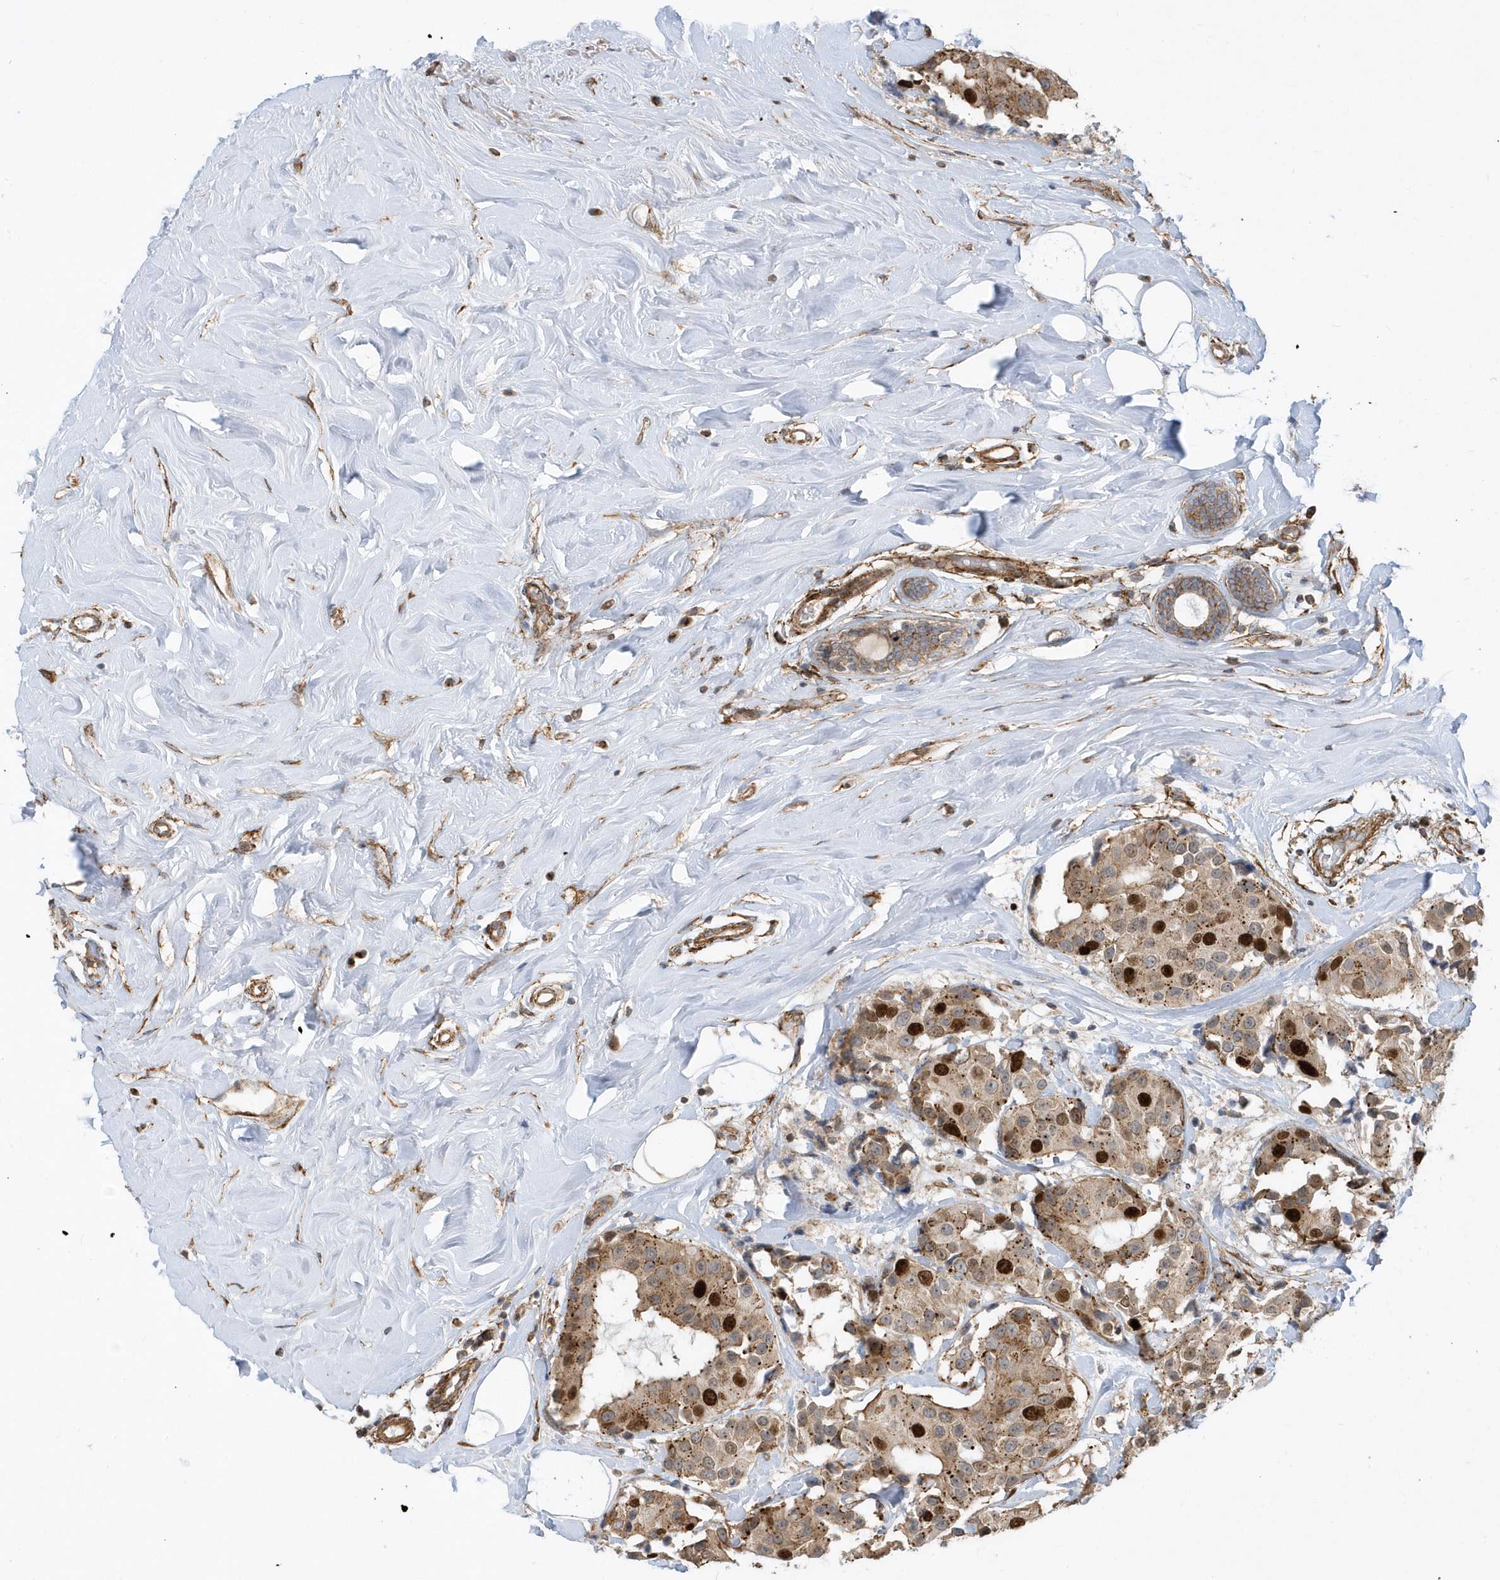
{"staining": {"intensity": "strong", "quantity": "25%-75%", "location": "cytoplasmic/membranous,nuclear"}, "tissue": "breast cancer", "cell_type": "Tumor cells", "image_type": "cancer", "snomed": [{"axis": "morphology", "description": "Normal tissue, NOS"}, {"axis": "morphology", "description": "Duct carcinoma"}, {"axis": "topography", "description": "Breast"}], "caption": "Immunohistochemistry histopathology image of neoplastic tissue: breast cancer (intraductal carcinoma) stained using immunohistochemistry displays high levels of strong protein expression localized specifically in the cytoplasmic/membranous and nuclear of tumor cells, appearing as a cytoplasmic/membranous and nuclear brown color.", "gene": "HRH4", "patient": {"sex": "female", "age": 39}}